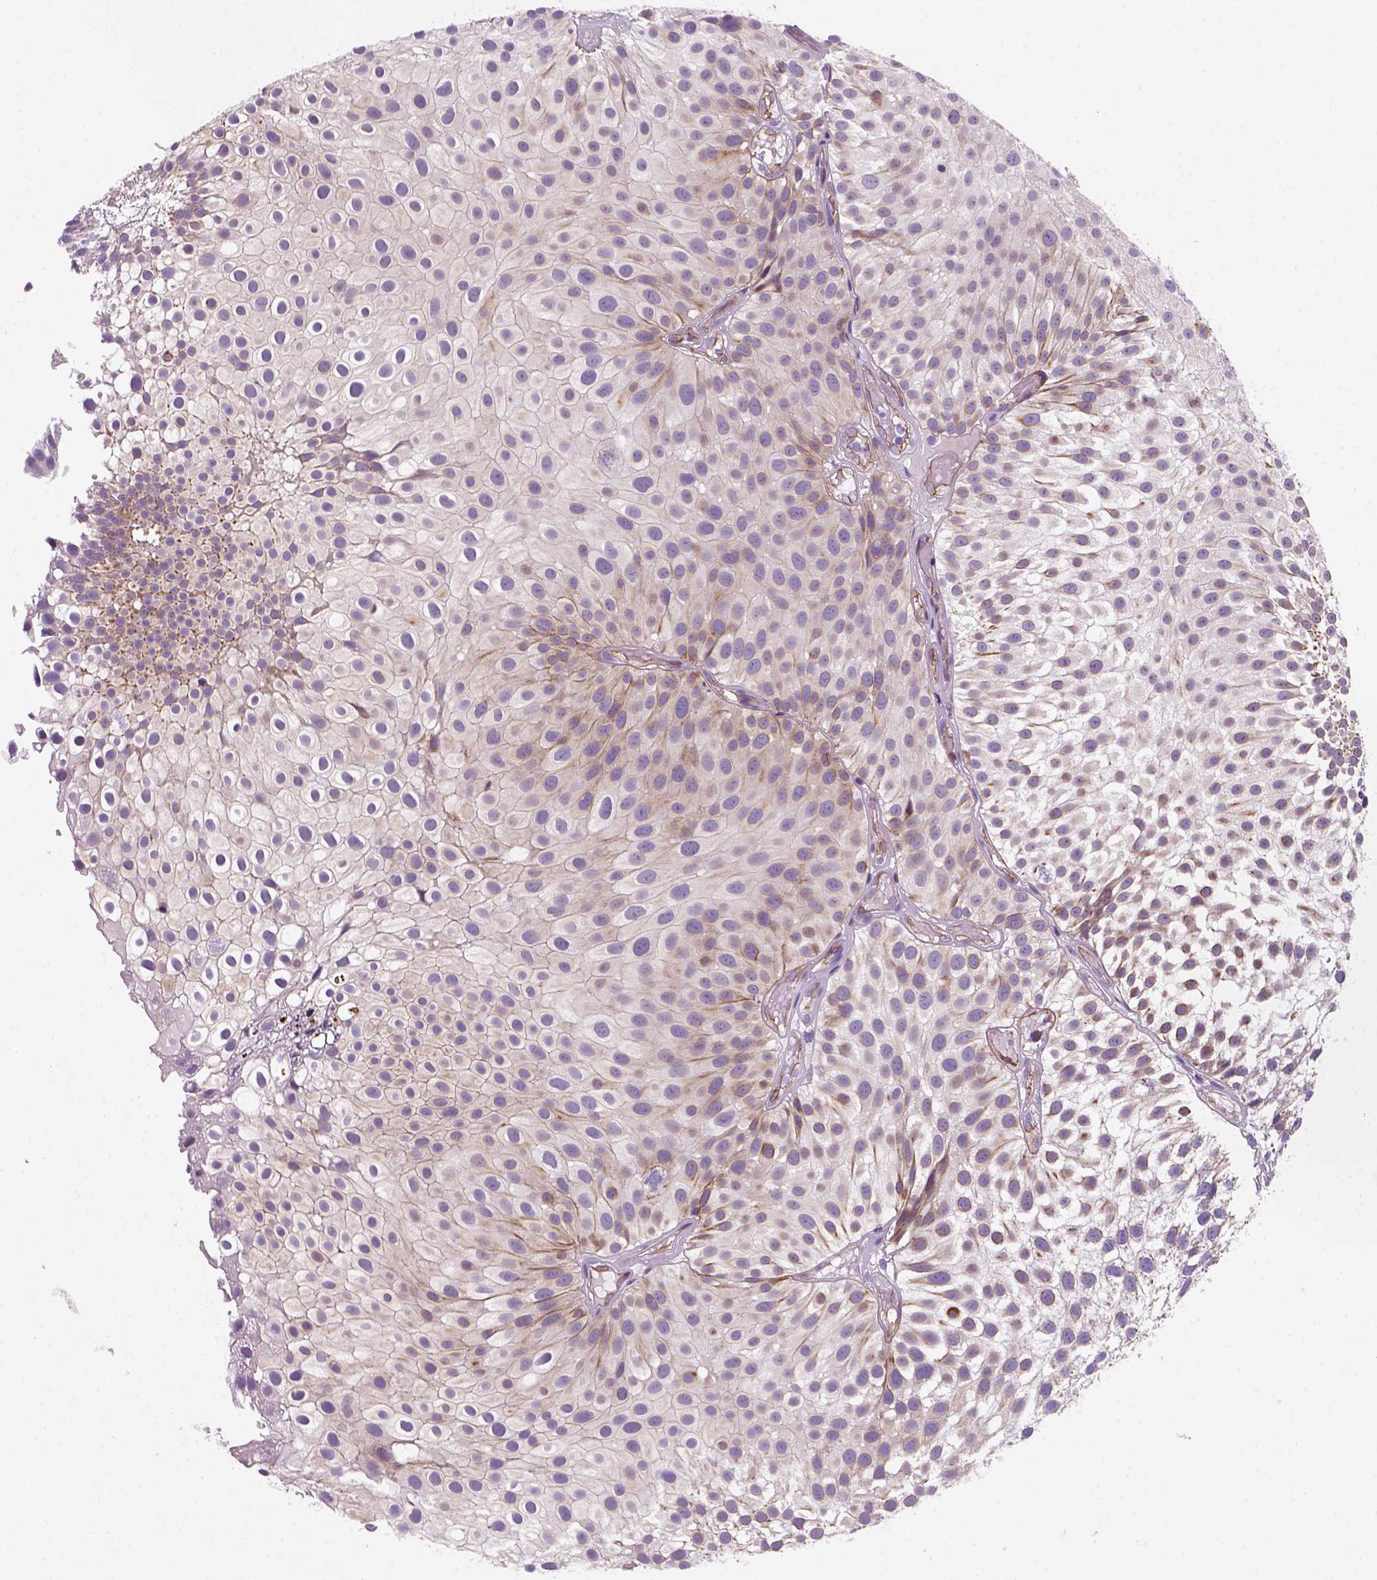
{"staining": {"intensity": "moderate", "quantity": "<25%", "location": "cytoplasmic/membranous"}, "tissue": "urothelial cancer", "cell_type": "Tumor cells", "image_type": "cancer", "snomed": [{"axis": "morphology", "description": "Urothelial carcinoma, Low grade"}, {"axis": "topography", "description": "Urinary bladder"}], "caption": "A photomicrograph of urothelial cancer stained for a protein exhibits moderate cytoplasmic/membranous brown staining in tumor cells. Using DAB (3,3'-diaminobenzidine) (brown) and hematoxylin (blue) stains, captured at high magnification using brightfield microscopy.", "gene": "VSTM5", "patient": {"sex": "male", "age": 79}}